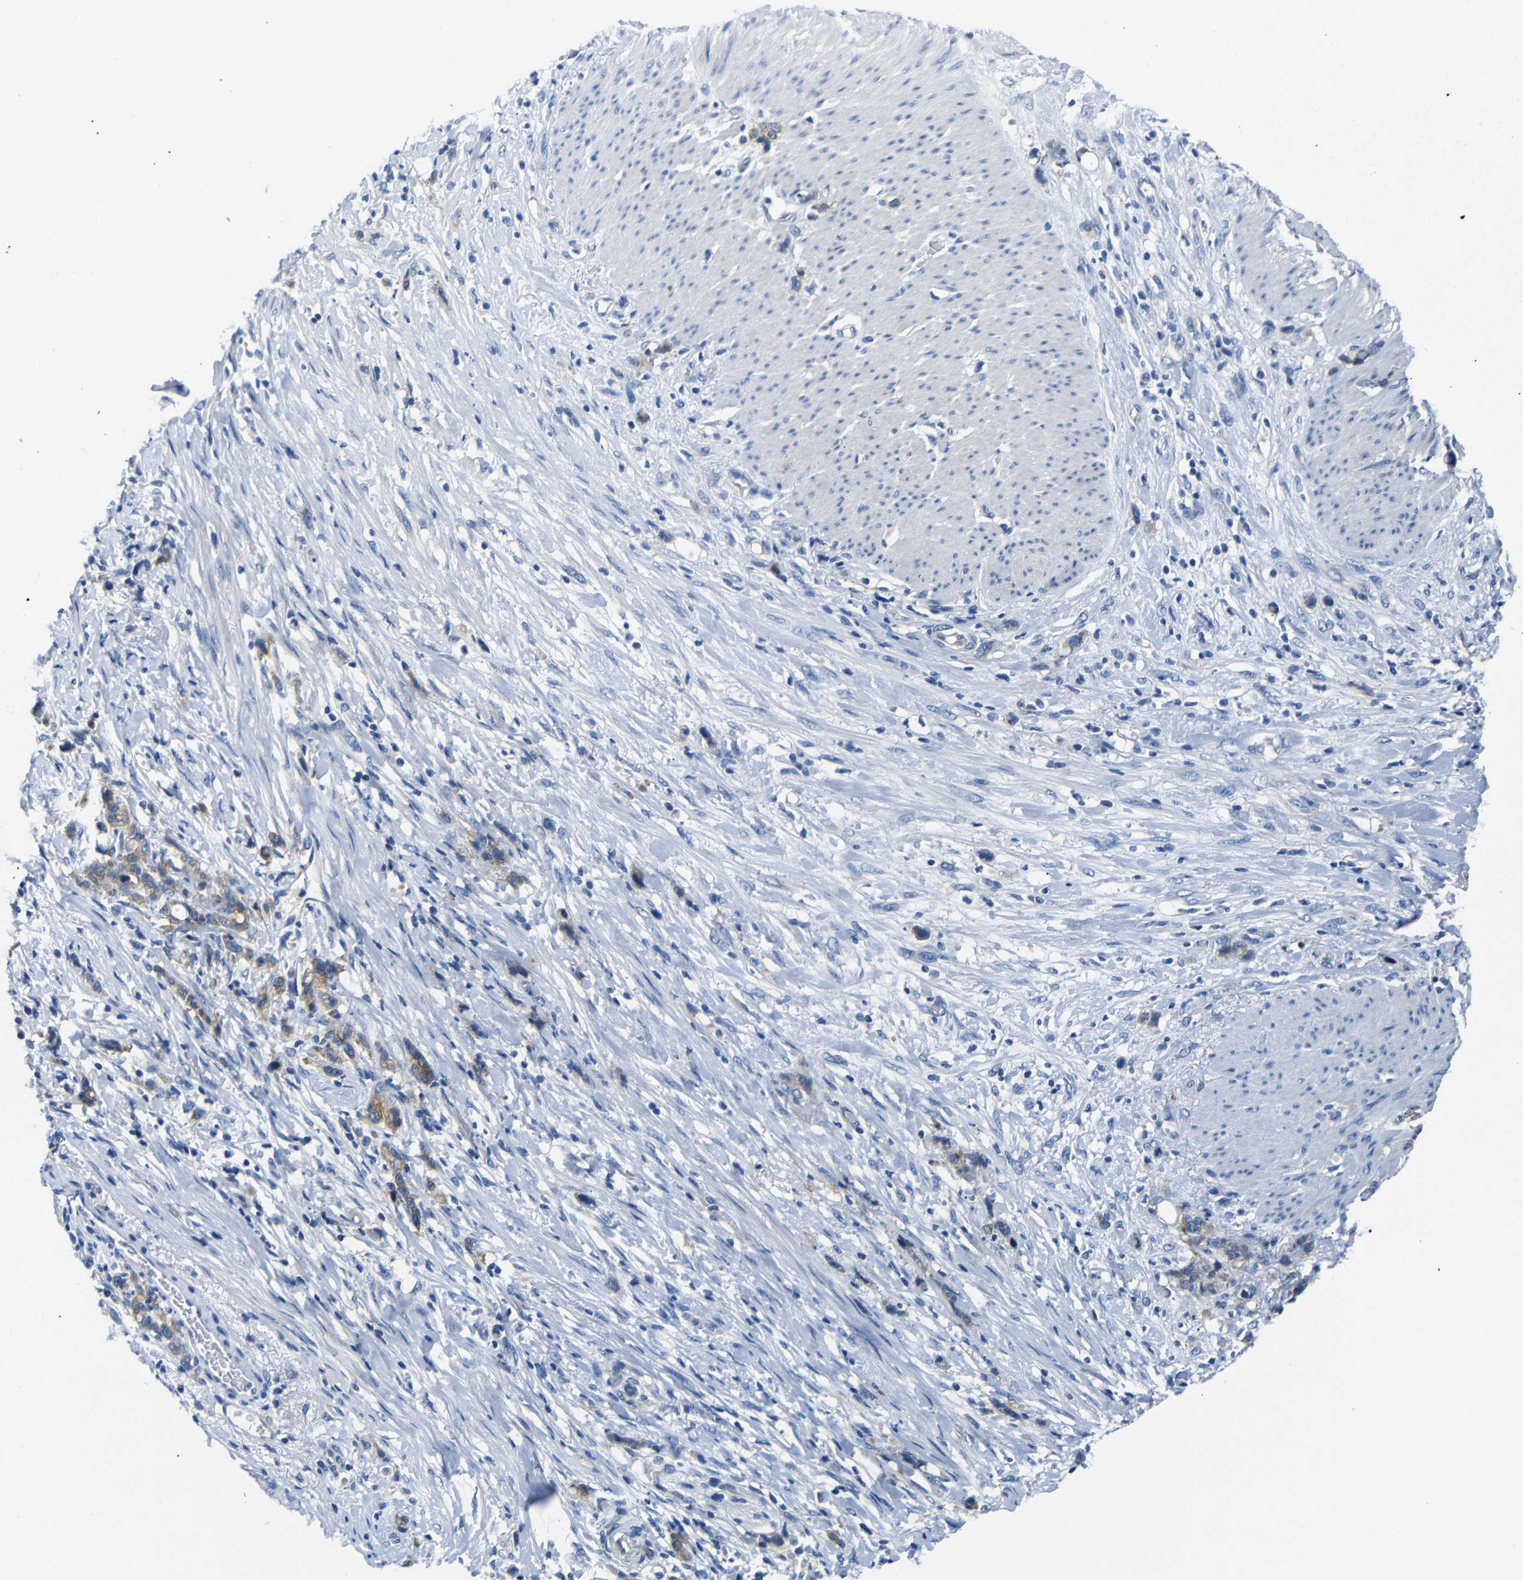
{"staining": {"intensity": "moderate", "quantity": ">75%", "location": "cytoplasmic/membranous"}, "tissue": "stomach cancer", "cell_type": "Tumor cells", "image_type": "cancer", "snomed": [{"axis": "morphology", "description": "Adenocarcinoma, NOS"}, {"axis": "topography", "description": "Stomach, lower"}], "caption": "Immunohistochemistry (IHC) of human stomach cancer reveals medium levels of moderate cytoplasmic/membranous positivity in about >75% of tumor cells.", "gene": "DCP1A", "patient": {"sex": "male", "age": 88}}